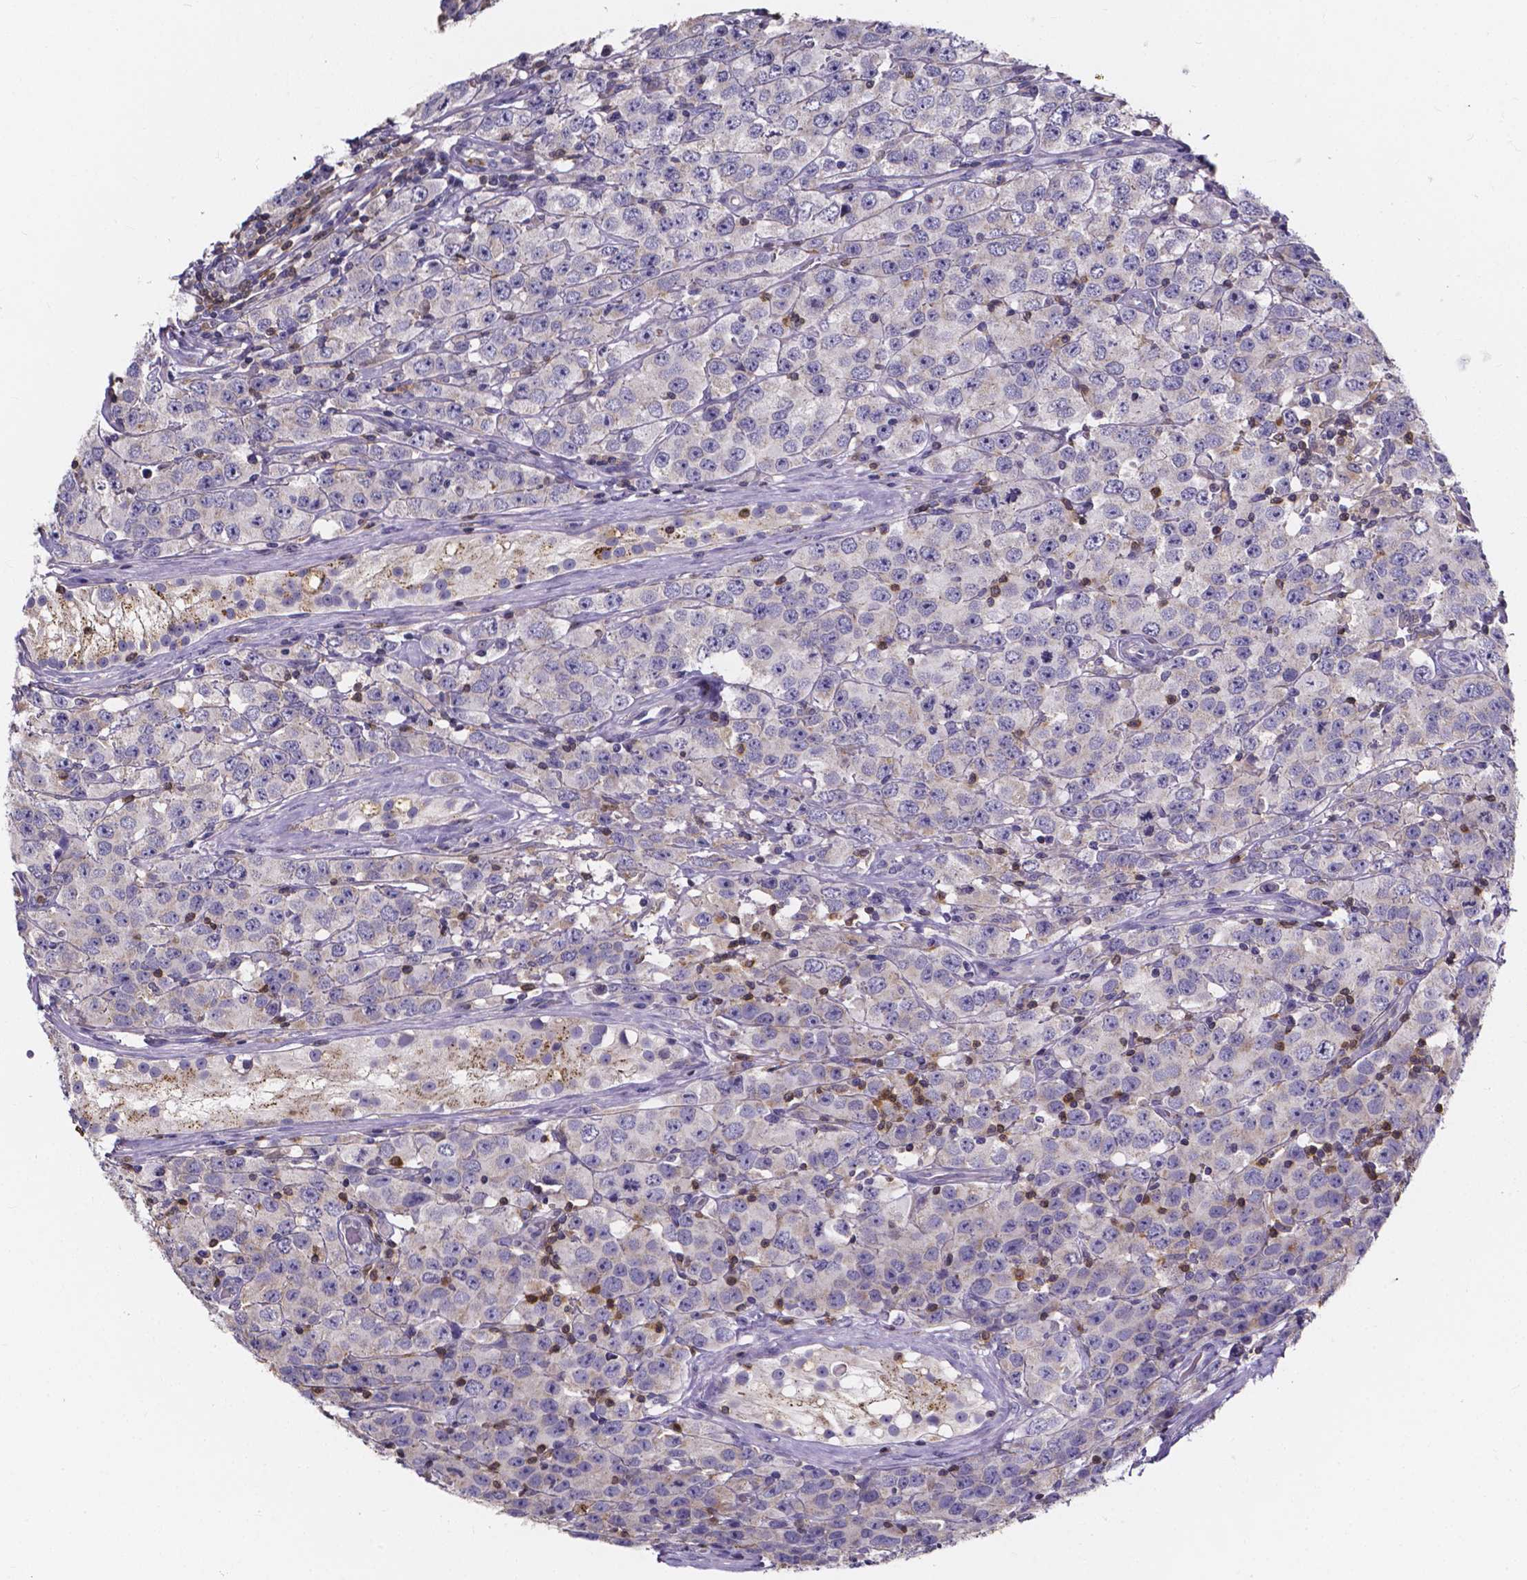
{"staining": {"intensity": "negative", "quantity": "none", "location": "none"}, "tissue": "testis cancer", "cell_type": "Tumor cells", "image_type": "cancer", "snomed": [{"axis": "morphology", "description": "Seminoma, NOS"}, {"axis": "topography", "description": "Testis"}], "caption": "Tumor cells show no significant positivity in seminoma (testis).", "gene": "THEMIS", "patient": {"sex": "male", "age": 52}}